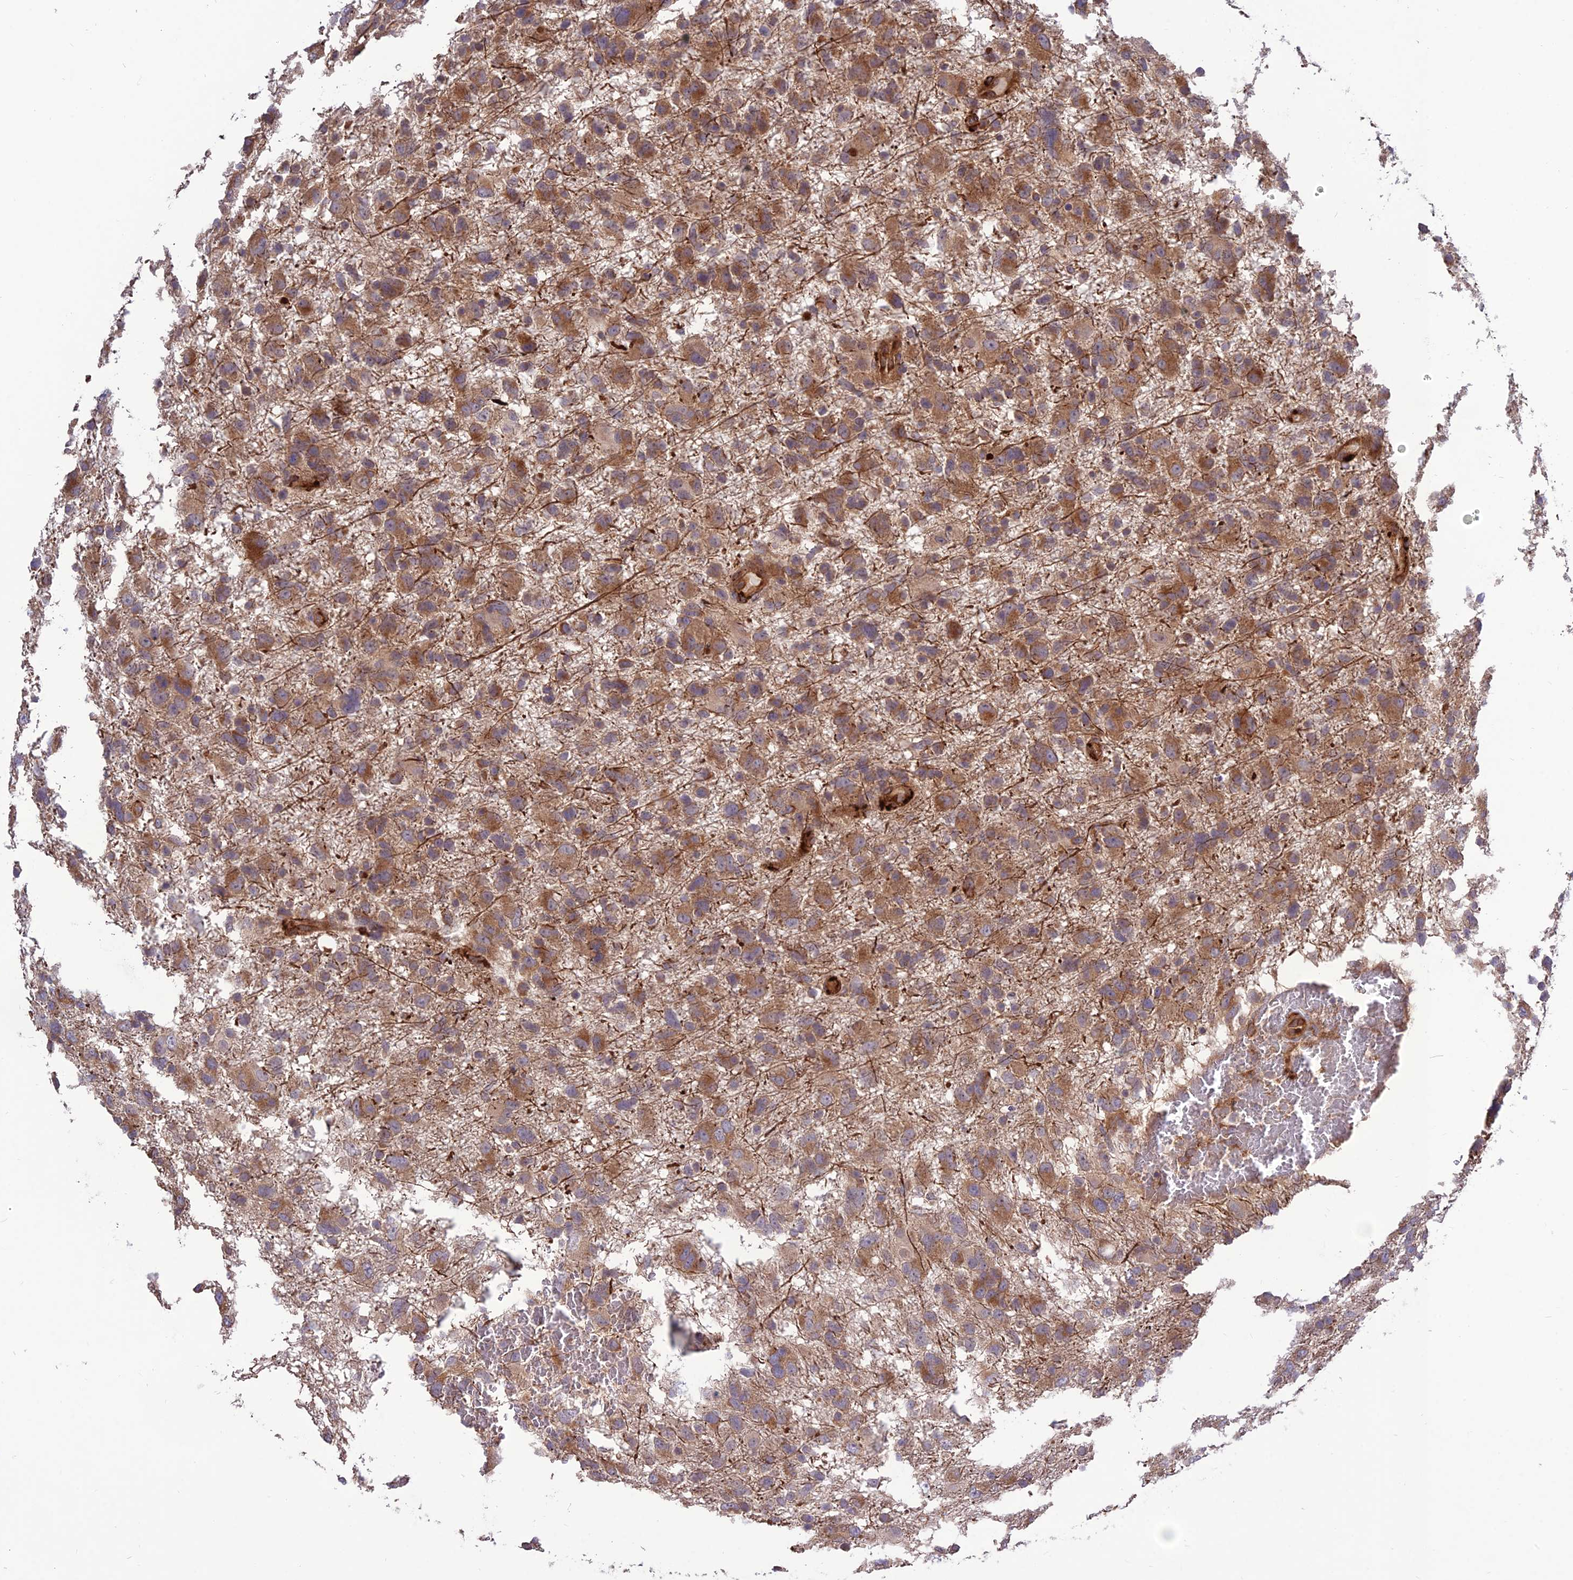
{"staining": {"intensity": "moderate", "quantity": ">75%", "location": "cytoplasmic/membranous"}, "tissue": "glioma", "cell_type": "Tumor cells", "image_type": "cancer", "snomed": [{"axis": "morphology", "description": "Glioma, malignant, High grade"}, {"axis": "topography", "description": "Brain"}], "caption": "The image exhibits immunohistochemical staining of malignant glioma (high-grade). There is moderate cytoplasmic/membranous positivity is present in approximately >75% of tumor cells.", "gene": "CRTAP", "patient": {"sex": "male", "age": 61}}